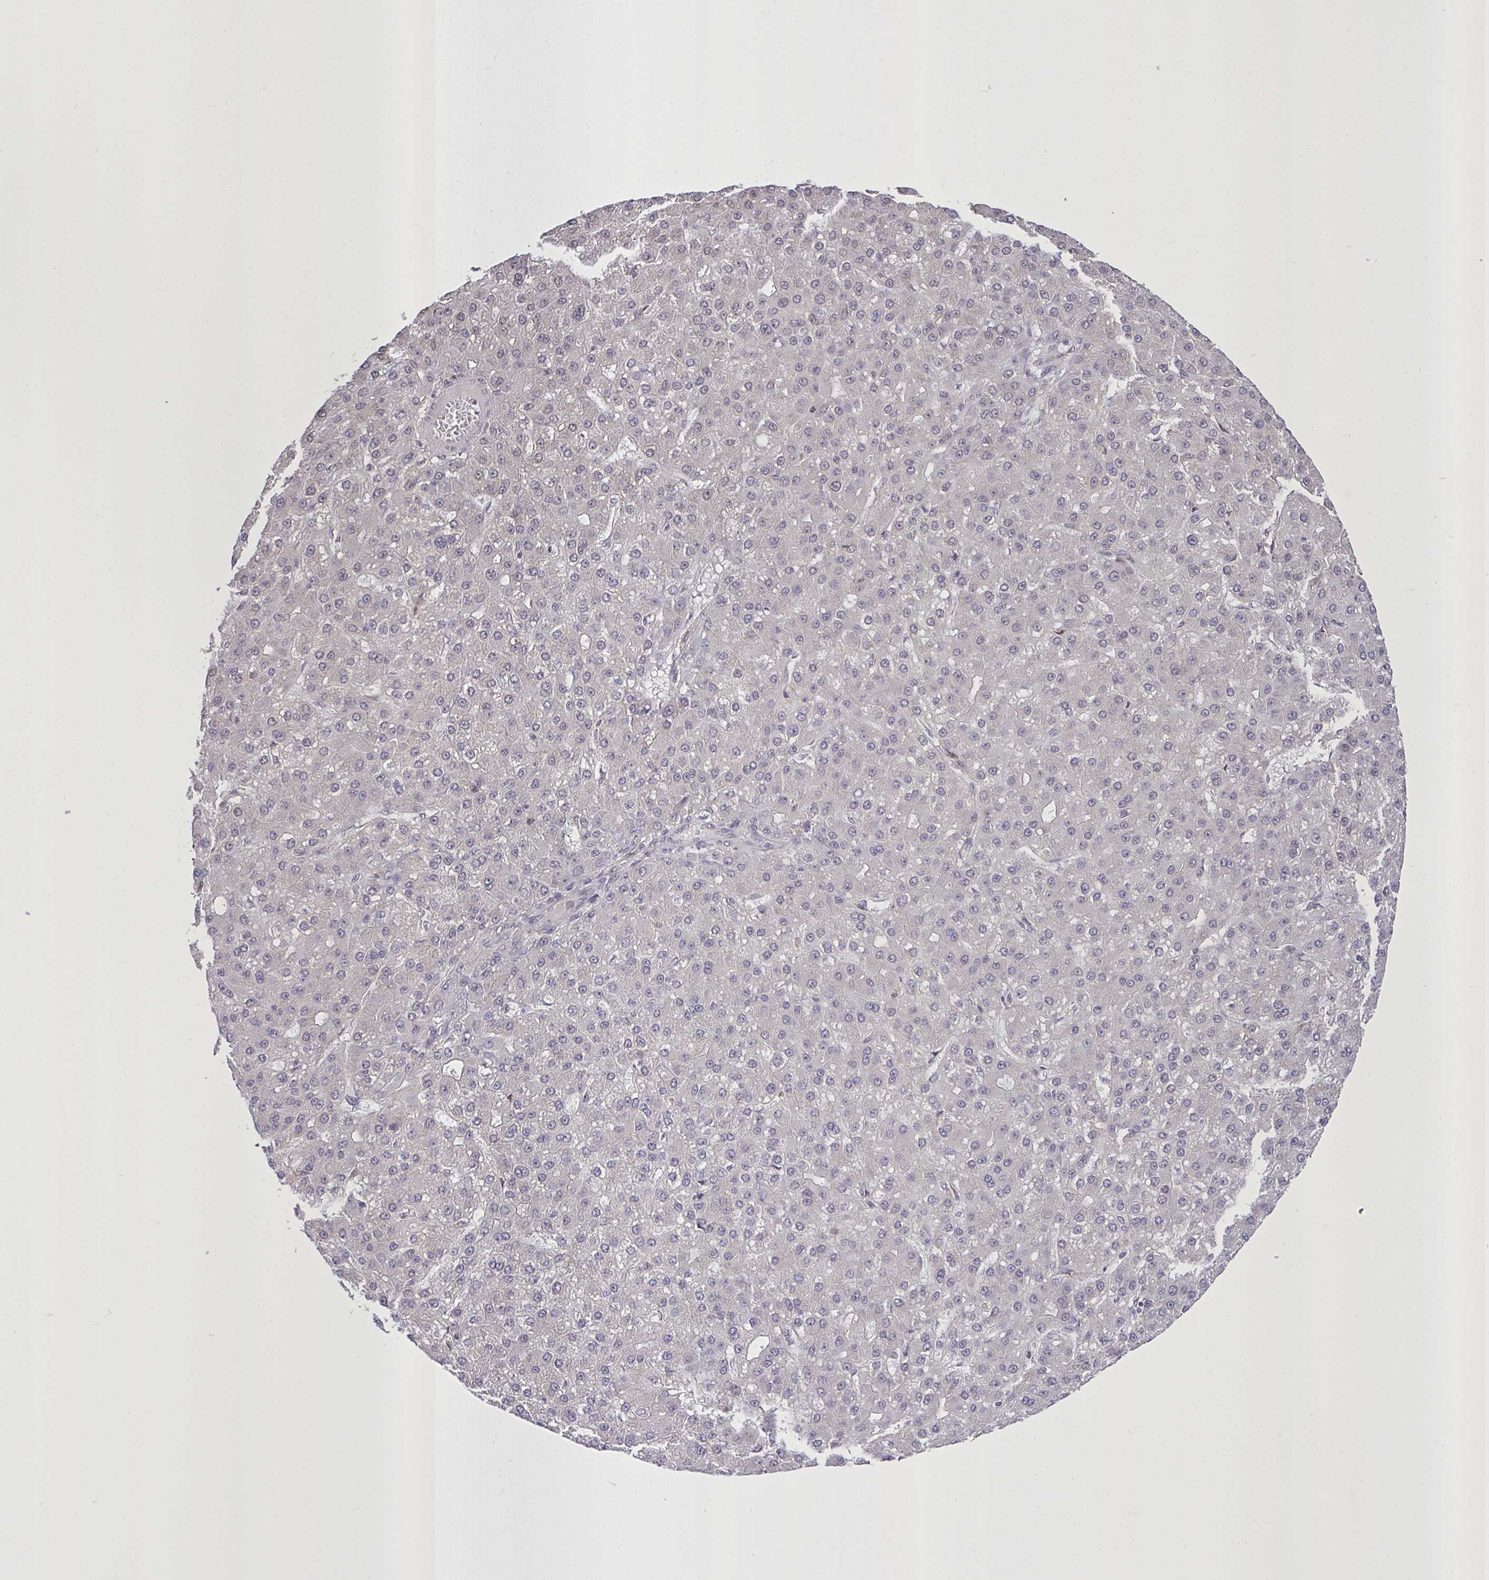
{"staining": {"intensity": "negative", "quantity": "none", "location": "none"}, "tissue": "liver cancer", "cell_type": "Tumor cells", "image_type": "cancer", "snomed": [{"axis": "morphology", "description": "Carcinoma, Hepatocellular, NOS"}, {"axis": "topography", "description": "Liver"}], "caption": "The micrograph exhibits no significant expression in tumor cells of liver cancer.", "gene": "MRGPRX2", "patient": {"sex": "male", "age": 67}}